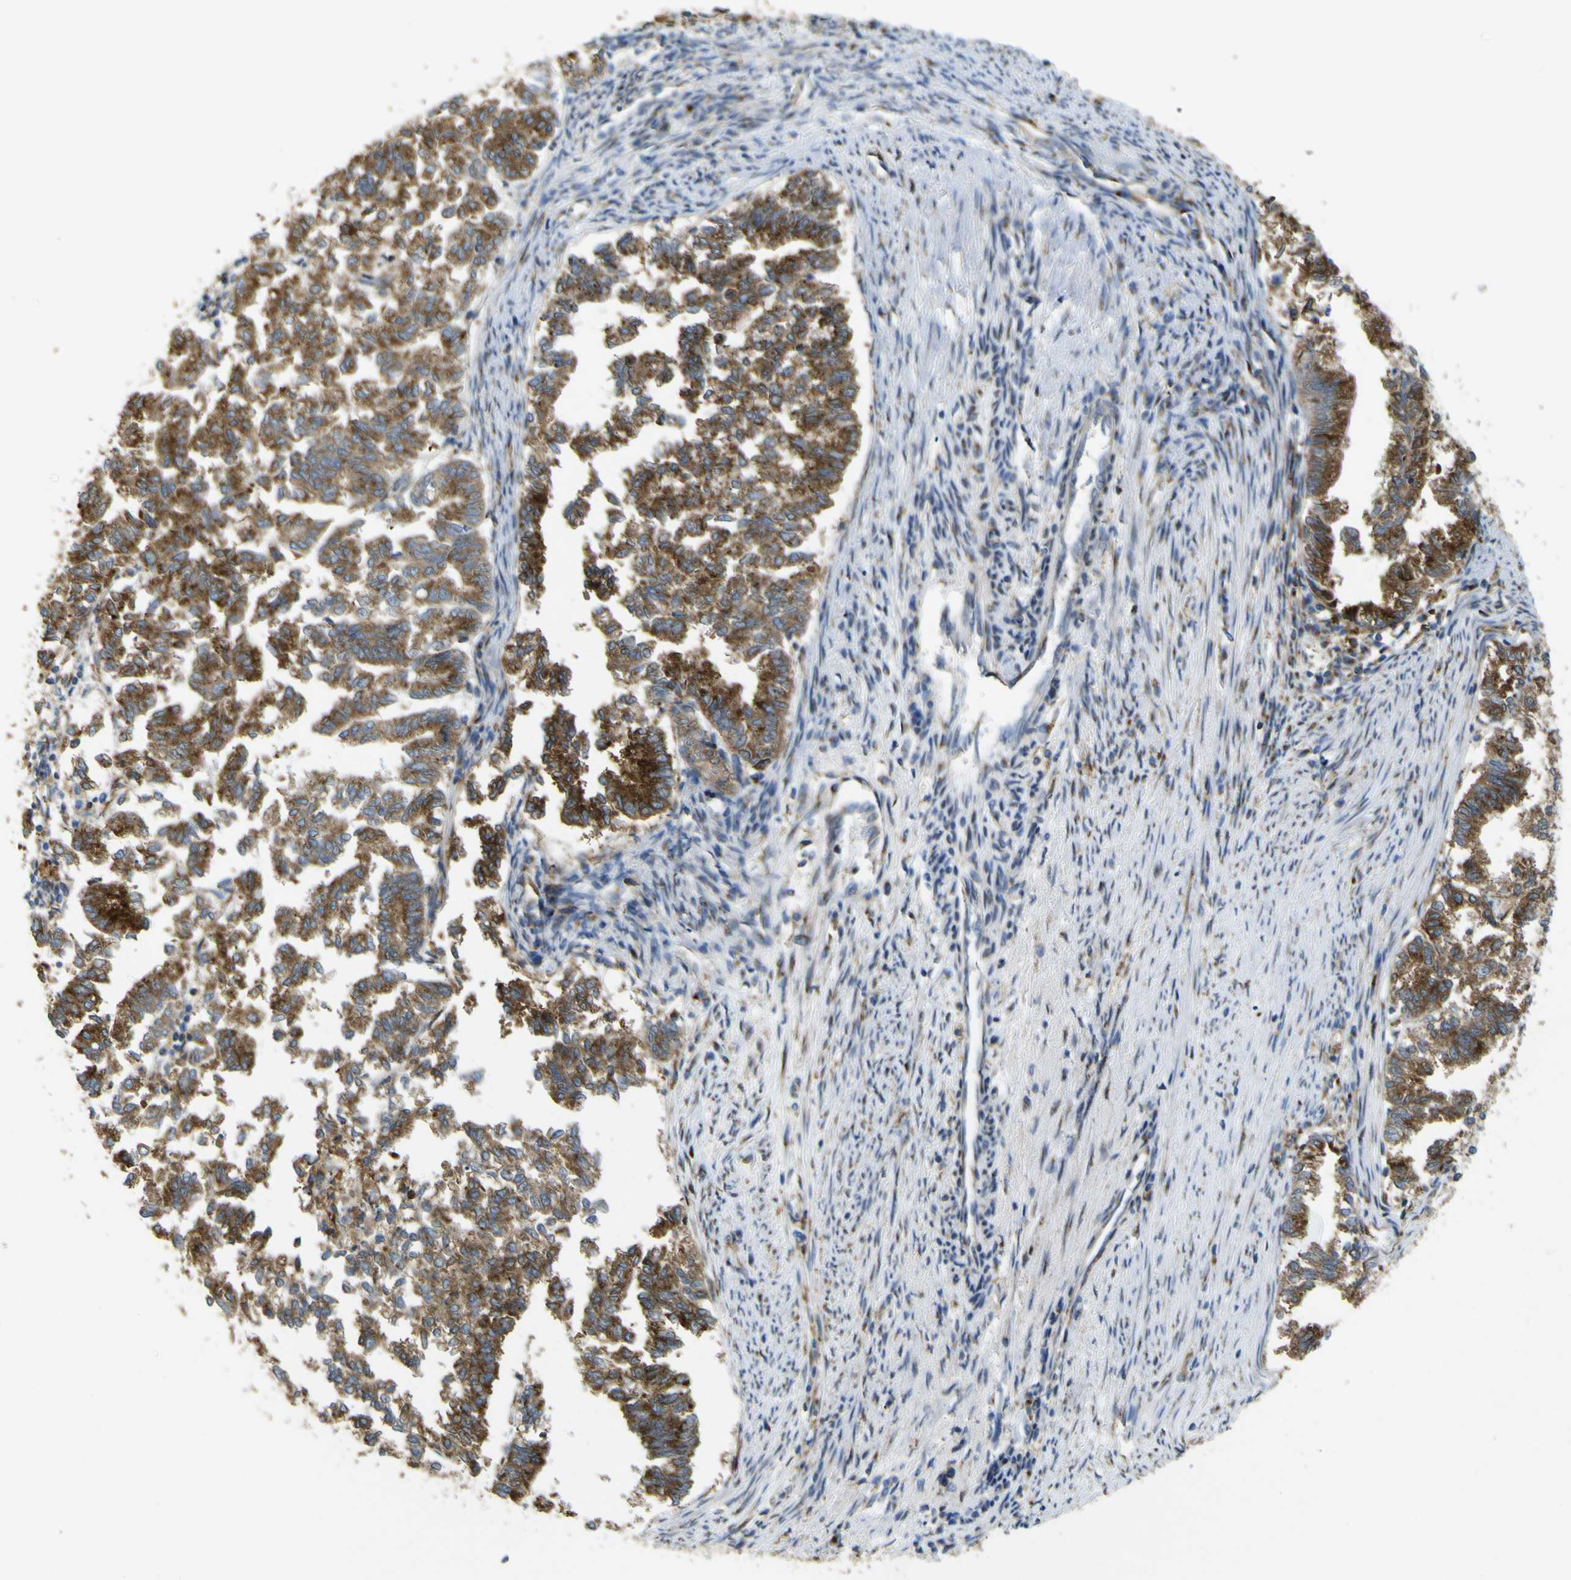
{"staining": {"intensity": "strong", "quantity": ">75%", "location": "cytoplasmic/membranous"}, "tissue": "endometrial cancer", "cell_type": "Tumor cells", "image_type": "cancer", "snomed": [{"axis": "morphology", "description": "Necrosis, NOS"}, {"axis": "morphology", "description": "Adenocarcinoma, NOS"}, {"axis": "topography", "description": "Endometrium"}], "caption": "Strong cytoplasmic/membranous staining for a protein is seen in about >75% of tumor cells of adenocarcinoma (endometrial) using immunohistochemistry (IHC).", "gene": "IGF2R", "patient": {"sex": "female", "age": 79}}